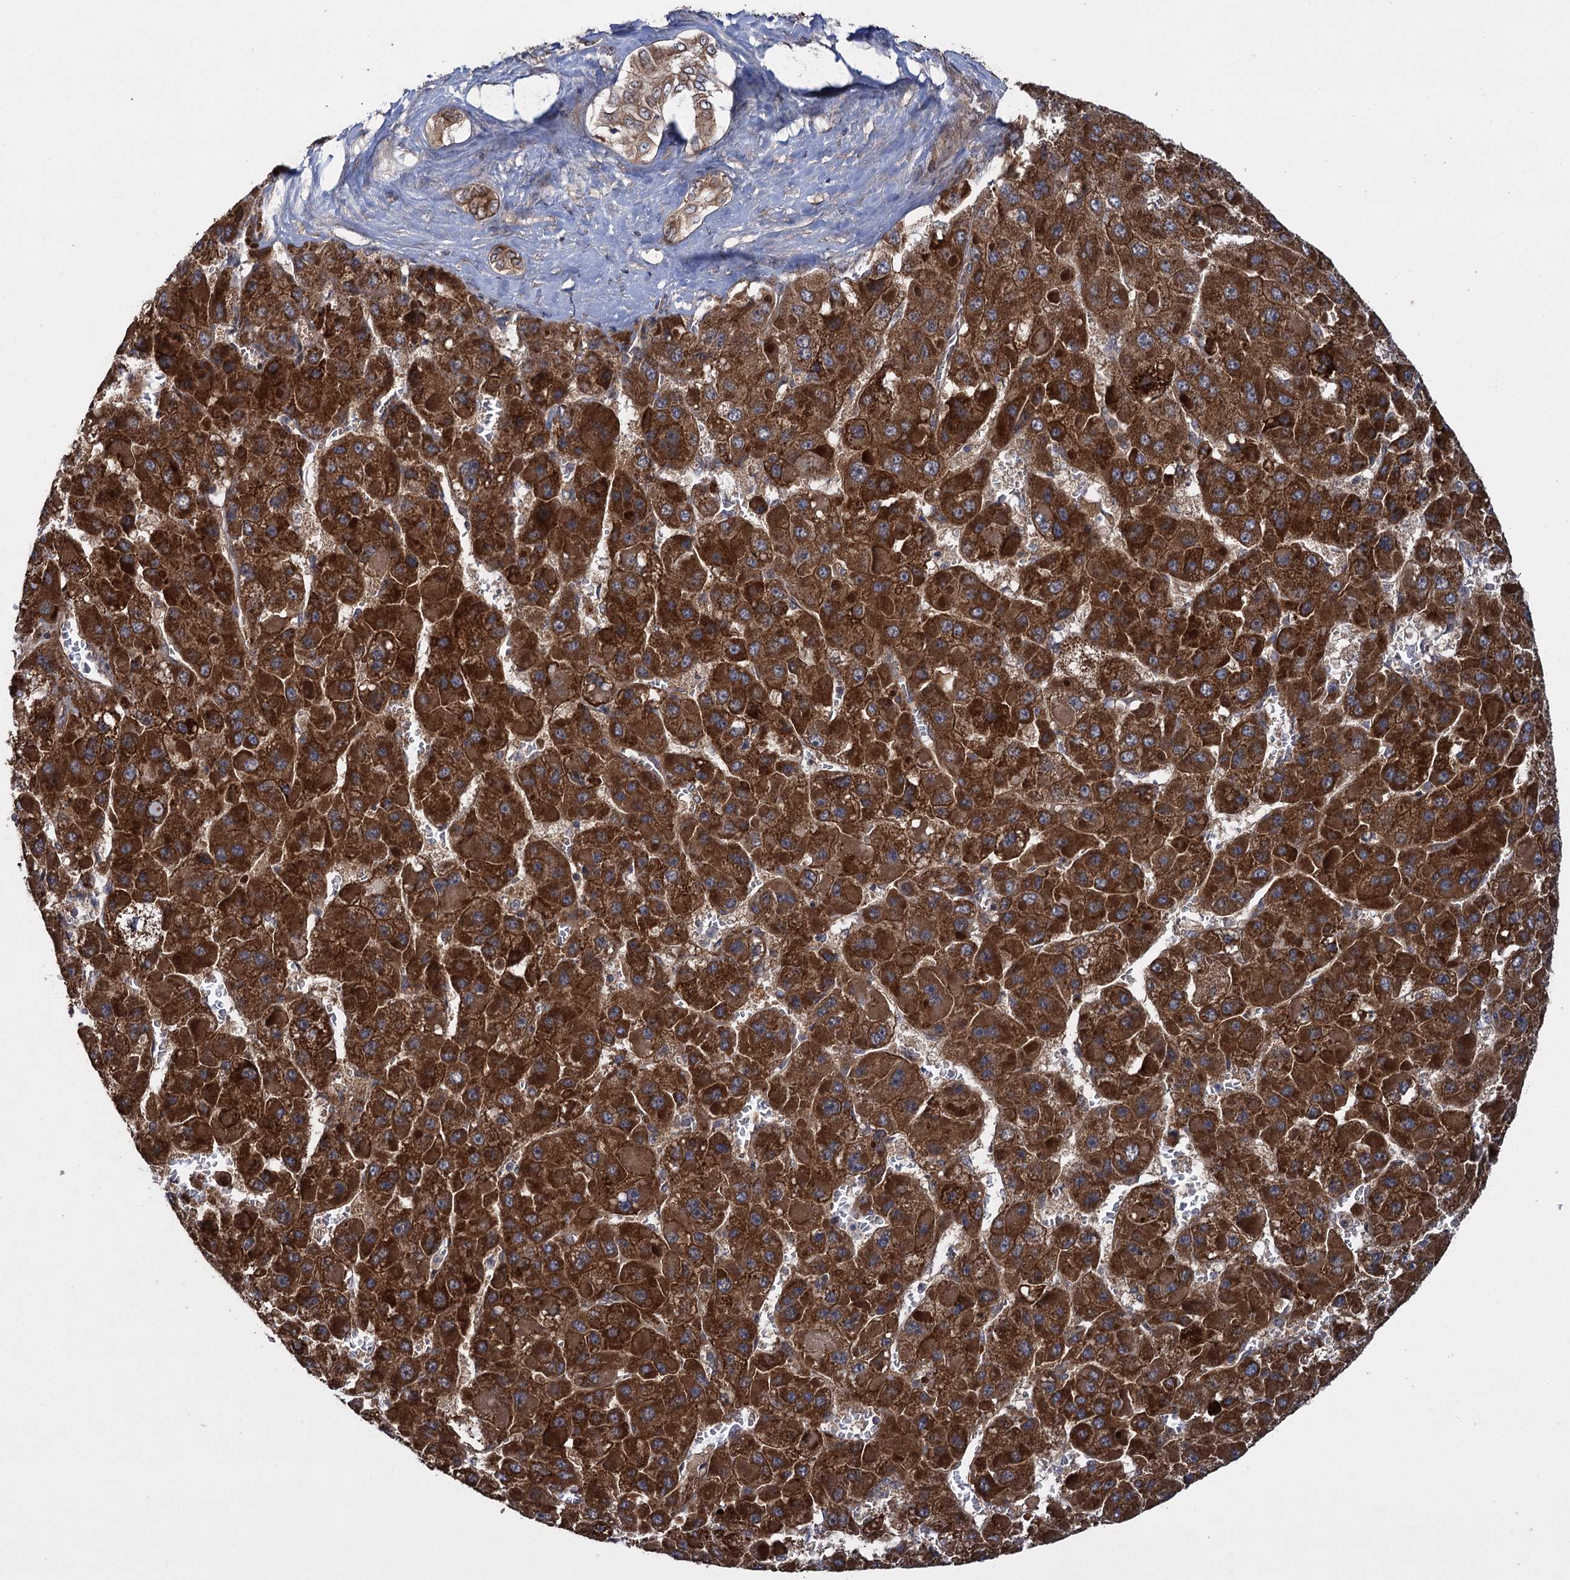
{"staining": {"intensity": "strong", "quantity": ">75%", "location": "cytoplasmic/membranous"}, "tissue": "liver cancer", "cell_type": "Tumor cells", "image_type": "cancer", "snomed": [{"axis": "morphology", "description": "Carcinoma, Hepatocellular, NOS"}, {"axis": "topography", "description": "Liver"}], "caption": "There is high levels of strong cytoplasmic/membranous expression in tumor cells of liver cancer, as demonstrated by immunohistochemical staining (brown color).", "gene": "HAUS1", "patient": {"sex": "female", "age": 73}}